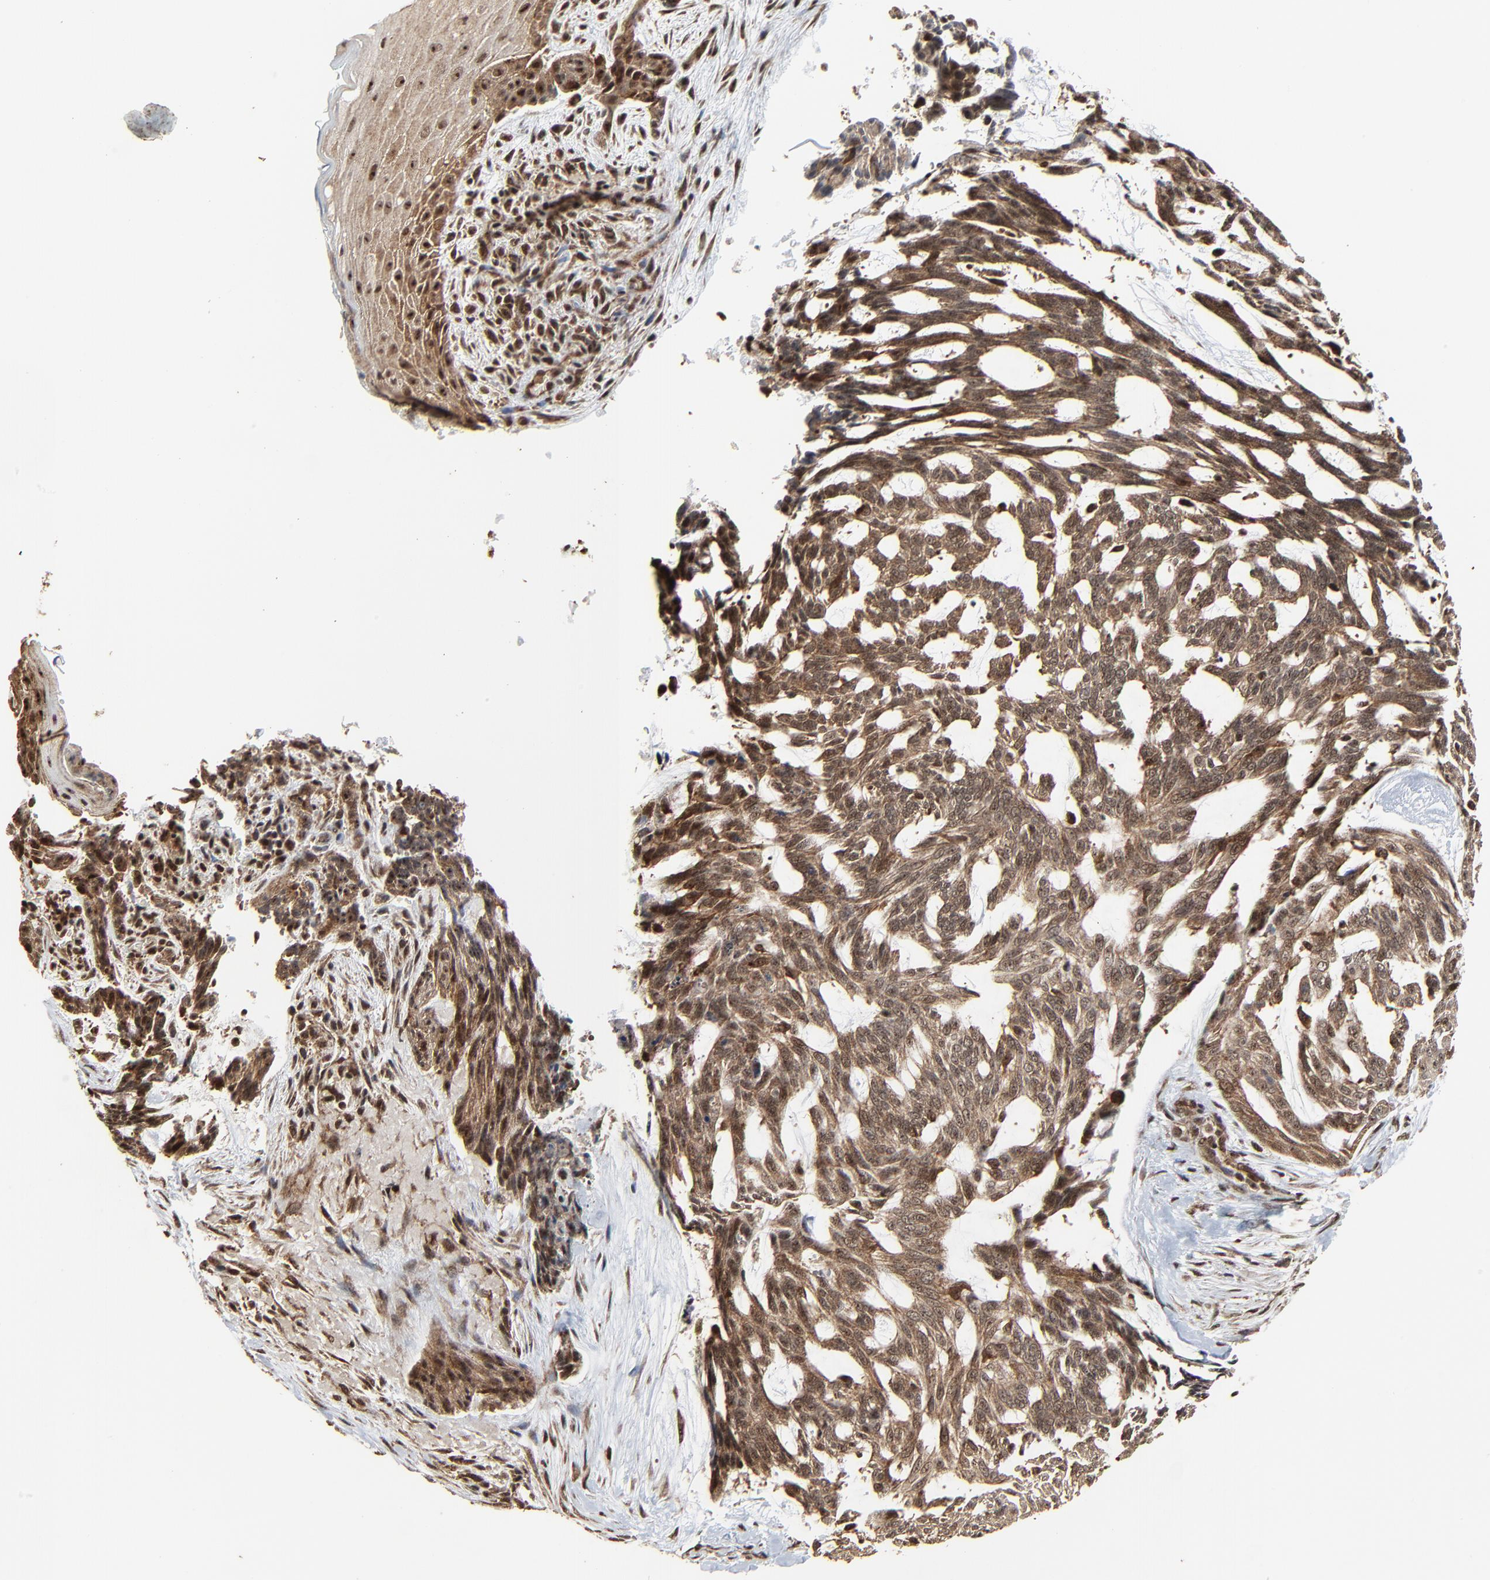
{"staining": {"intensity": "moderate", "quantity": ">75%", "location": "cytoplasmic/membranous,nuclear"}, "tissue": "skin cancer", "cell_type": "Tumor cells", "image_type": "cancer", "snomed": [{"axis": "morphology", "description": "Normal tissue, NOS"}, {"axis": "morphology", "description": "Basal cell carcinoma"}, {"axis": "topography", "description": "Skin"}], "caption": "Immunohistochemistry (IHC) staining of skin cancer, which reveals medium levels of moderate cytoplasmic/membranous and nuclear positivity in approximately >75% of tumor cells indicating moderate cytoplasmic/membranous and nuclear protein staining. The staining was performed using DAB (3,3'-diaminobenzidine) (brown) for protein detection and nuclei were counterstained in hematoxylin (blue).", "gene": "RHOJ", "patient": {"sex": "female", "age": 71}}